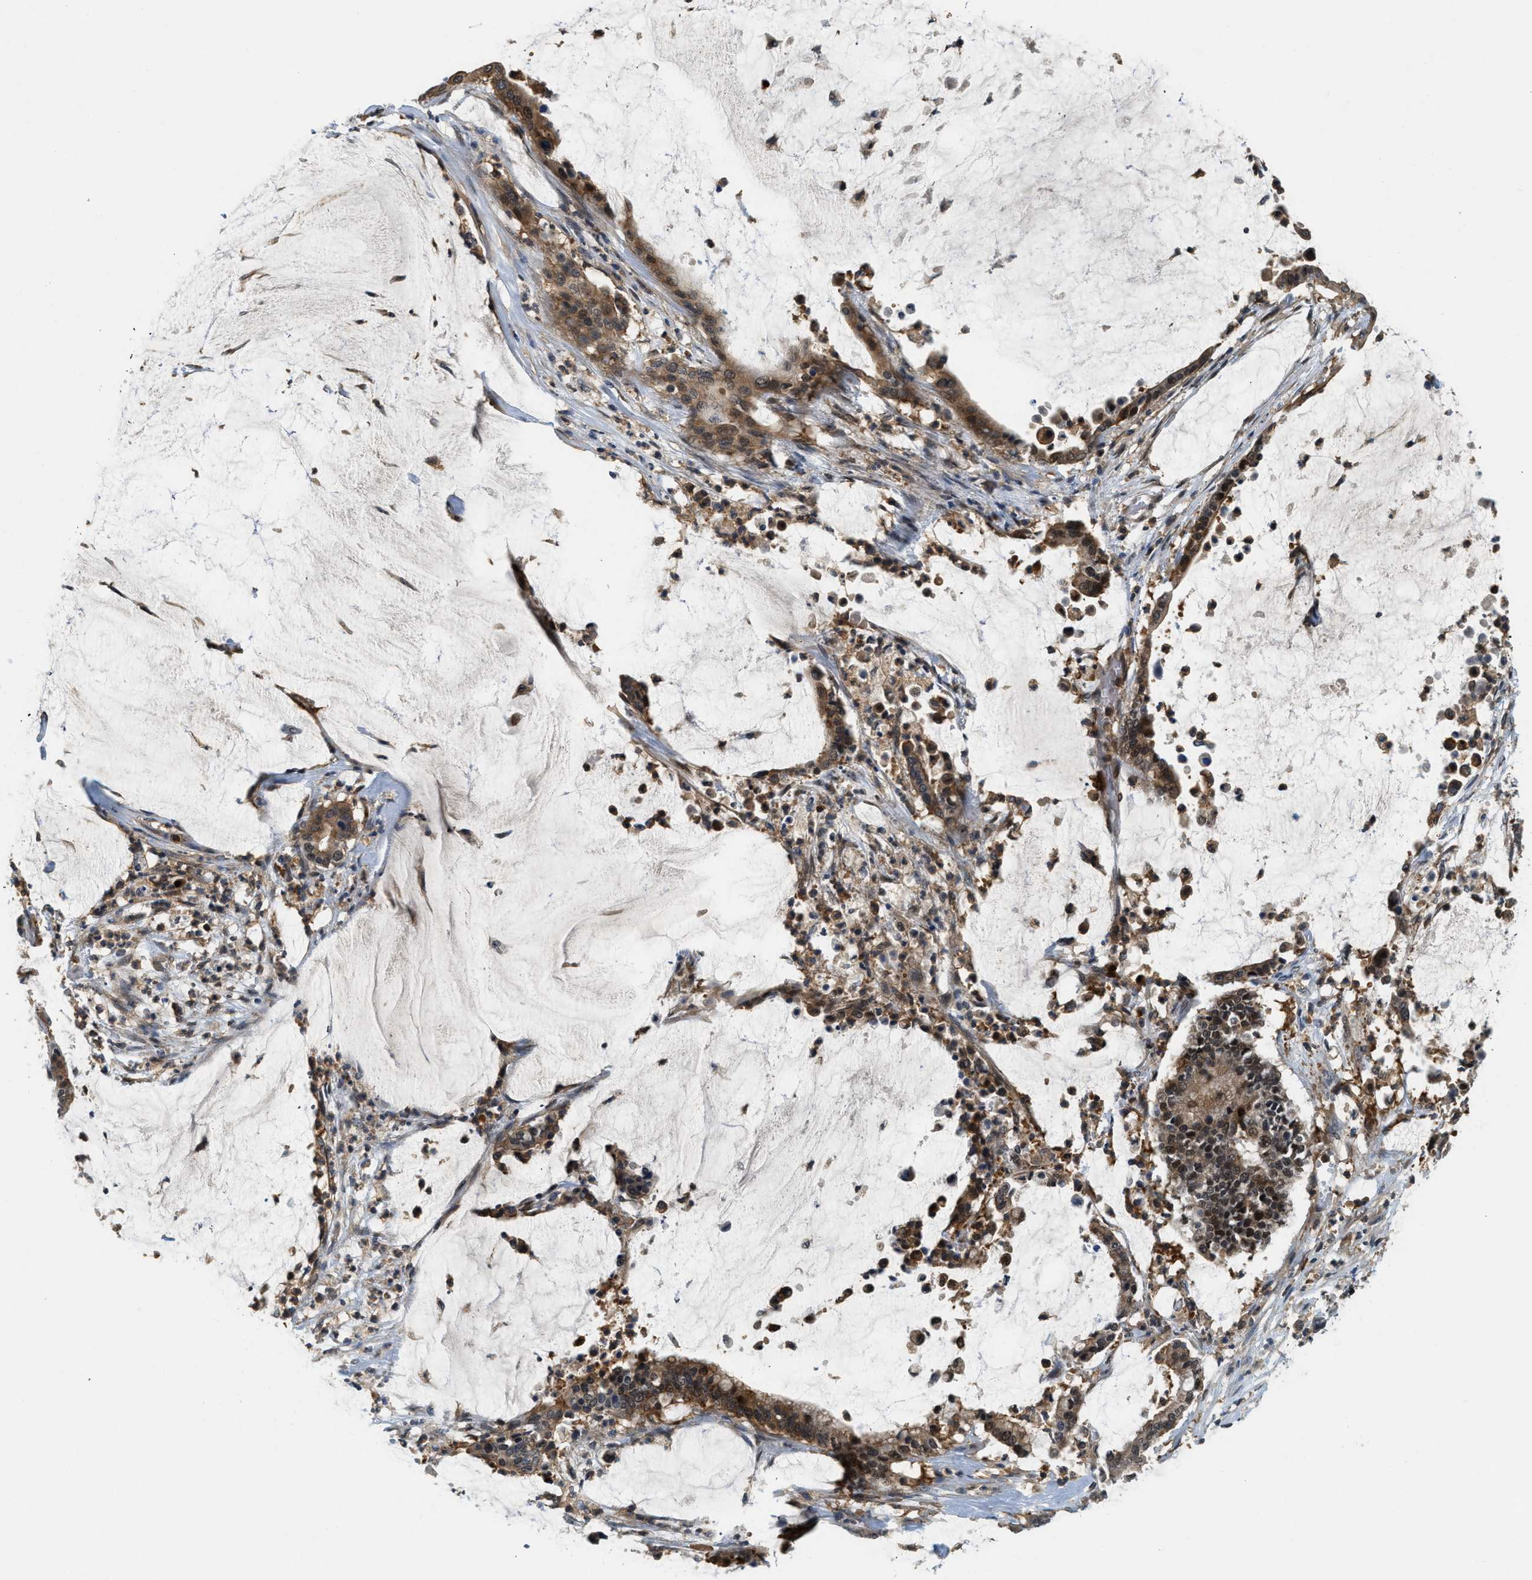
{"staining": {"intensity": "moderate", "quantity": ">75%", "location": "cytoplasmic/membranous,nuclear"}, "tissue": "pancreatic cancer", "cell_type": "Tumor cells", "image_type": "cancer", "snomed": [{"axis": "morphology", "description": "Adenocarcinoma, NOS"}, {"axis": "topography", "description": "Pancreas"}], "caption": "An image showing moderate cytoplasmic/membranous and nuclear positivity in about >75% of tumor cells in pancreatic adenocarcinoma, as visualized by brown immunohistochemical staining.", "gene": "GMPPB", "patient": {"sex": "male", "age": 41}}